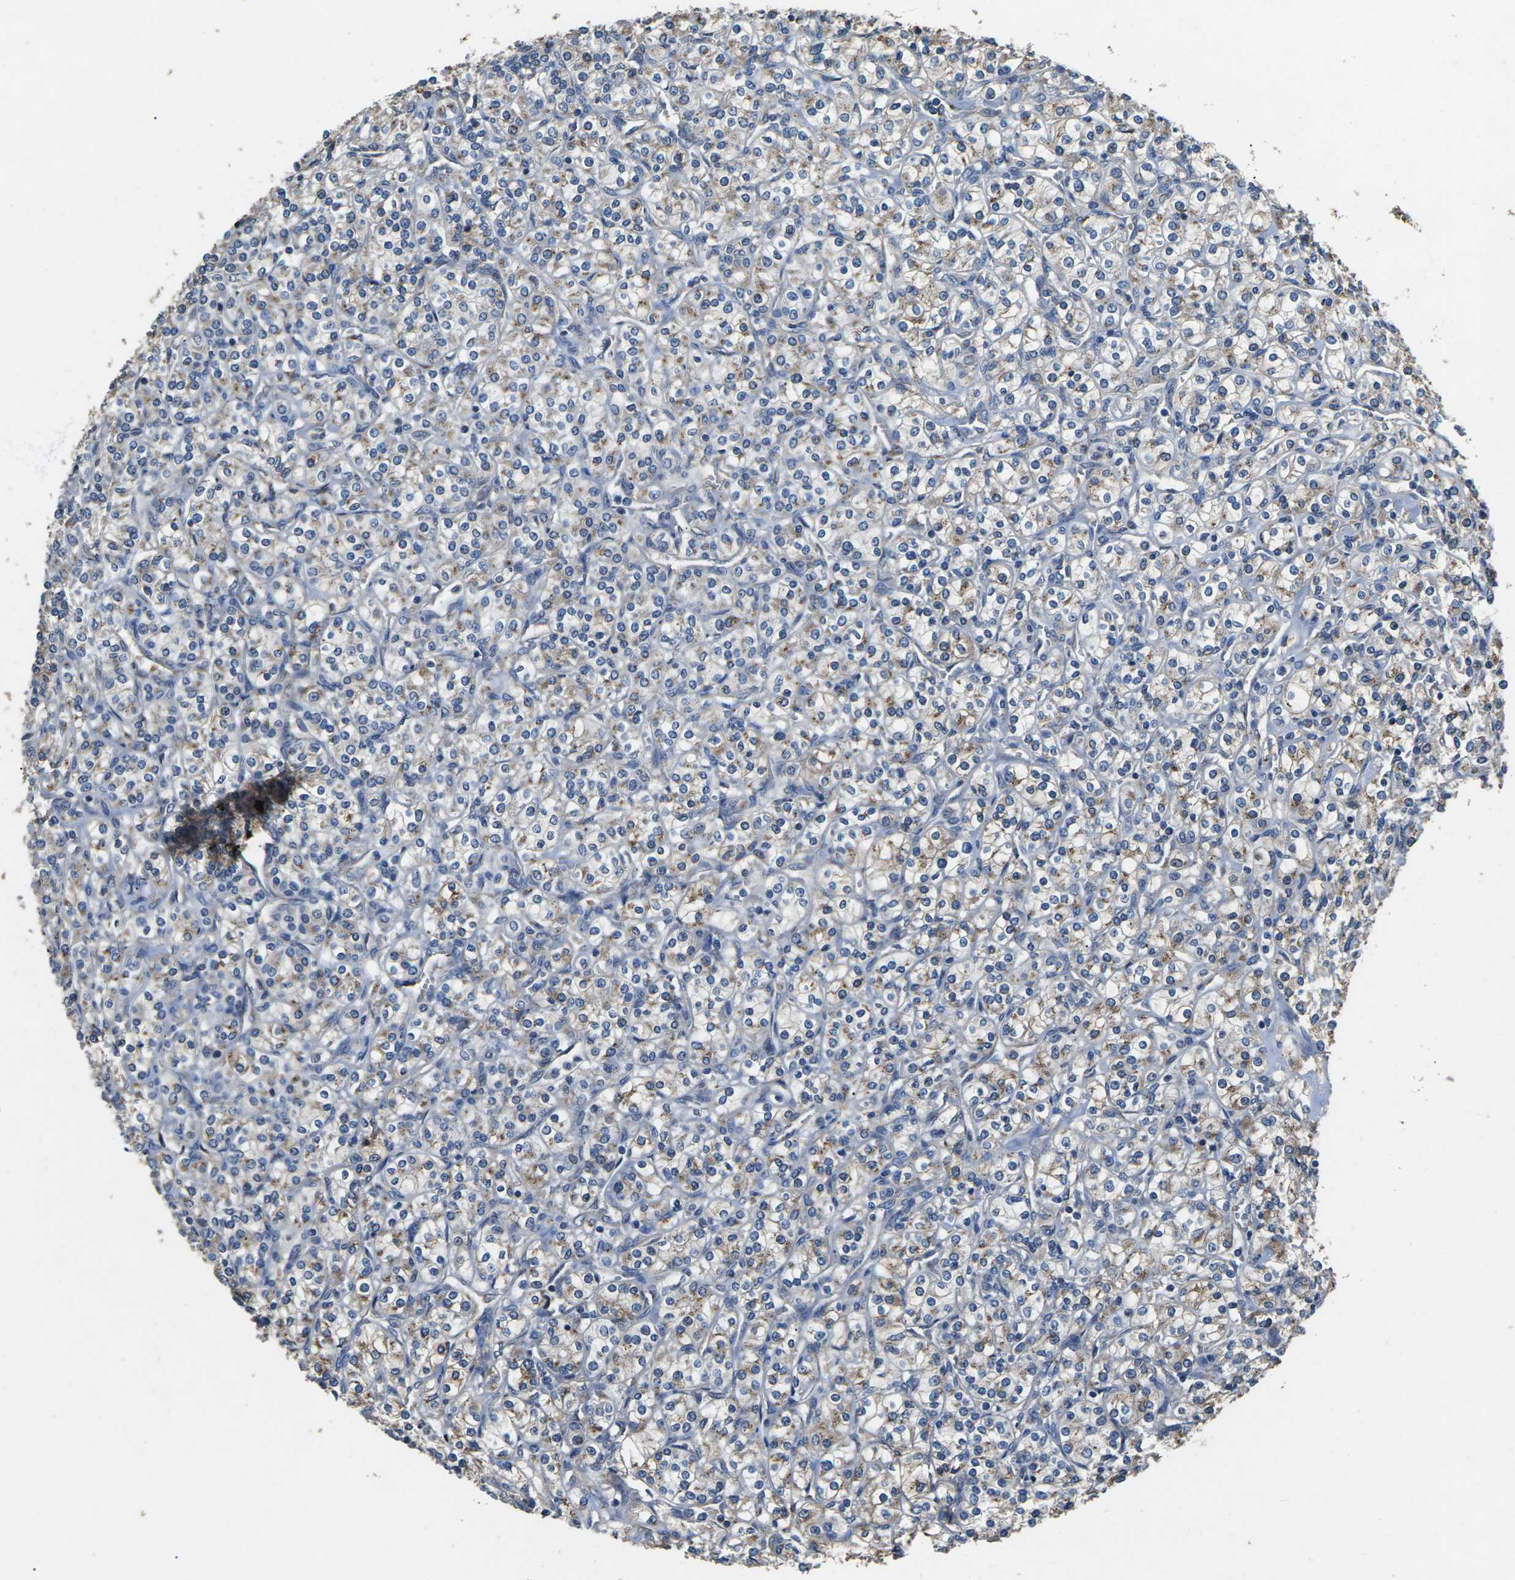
{"staining": {"intensity": "weak", "quantity": "<25%", "location": "cytoplasmic/membranous"}, "tissue": "renal cancer", "cell_type": "Tumor cells", "image_type": "cancer", "snomed": [{"axis": "morphology", "description": "Adenocarcinoma, NOS"}, {"axis": "topography", "description": "Kidney"}], "caption": "Tumor cells are negative for brown protein staining in renal adenocarcinoma. (Stains: DAB immunohistochemistry (IHC) with hematoxylin counter stain, Microscopy: brightfield microscopy at high magnification).", "gene": "B4GAT1", "patient": {"sex": "male", "age": 77}}